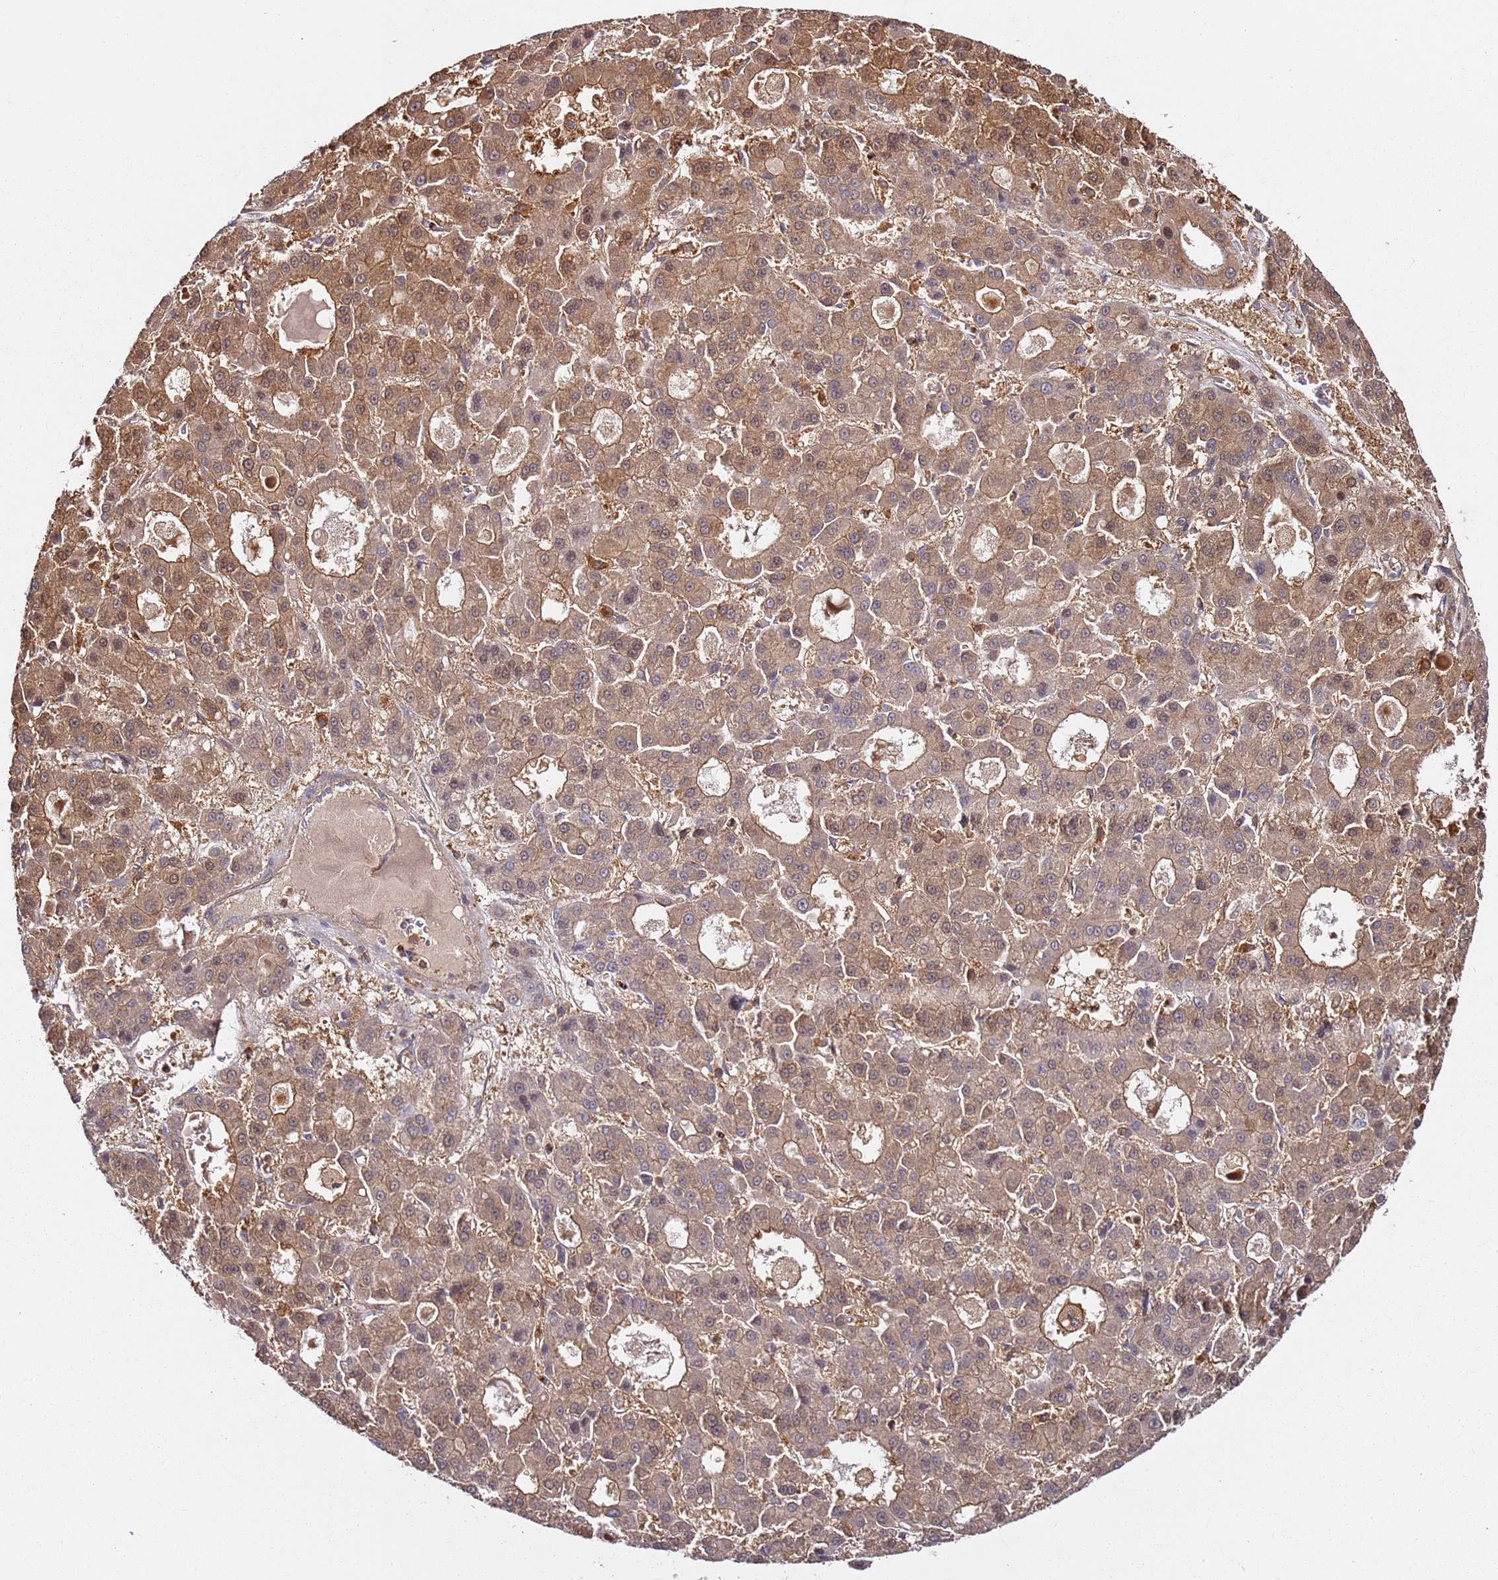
{"staining": {"intensity": "weak", "quantity": "25%-75%", "location": "cytoplasmic/membranous,nuclear"}, "tissue": "liver cancer", "cell_type": "Tumor cells", "image_type": "cancer", "snomed": [{"axis": "morphology", "description": "Carcinoma, Hepatocellular, NOS"}, {"axis": "topography", "description": "Liver"}], "caption": "Weak cytoplasmic/membranous and nuclear staining for a protein is appreciated in approximately 25%-75% of tumor cells of liver cancer (hepatocellular carcinoma) using immunohistochemistry (IHC).", "gene": "PRMT7", "patient": {"sex": "male", "age": 70}}